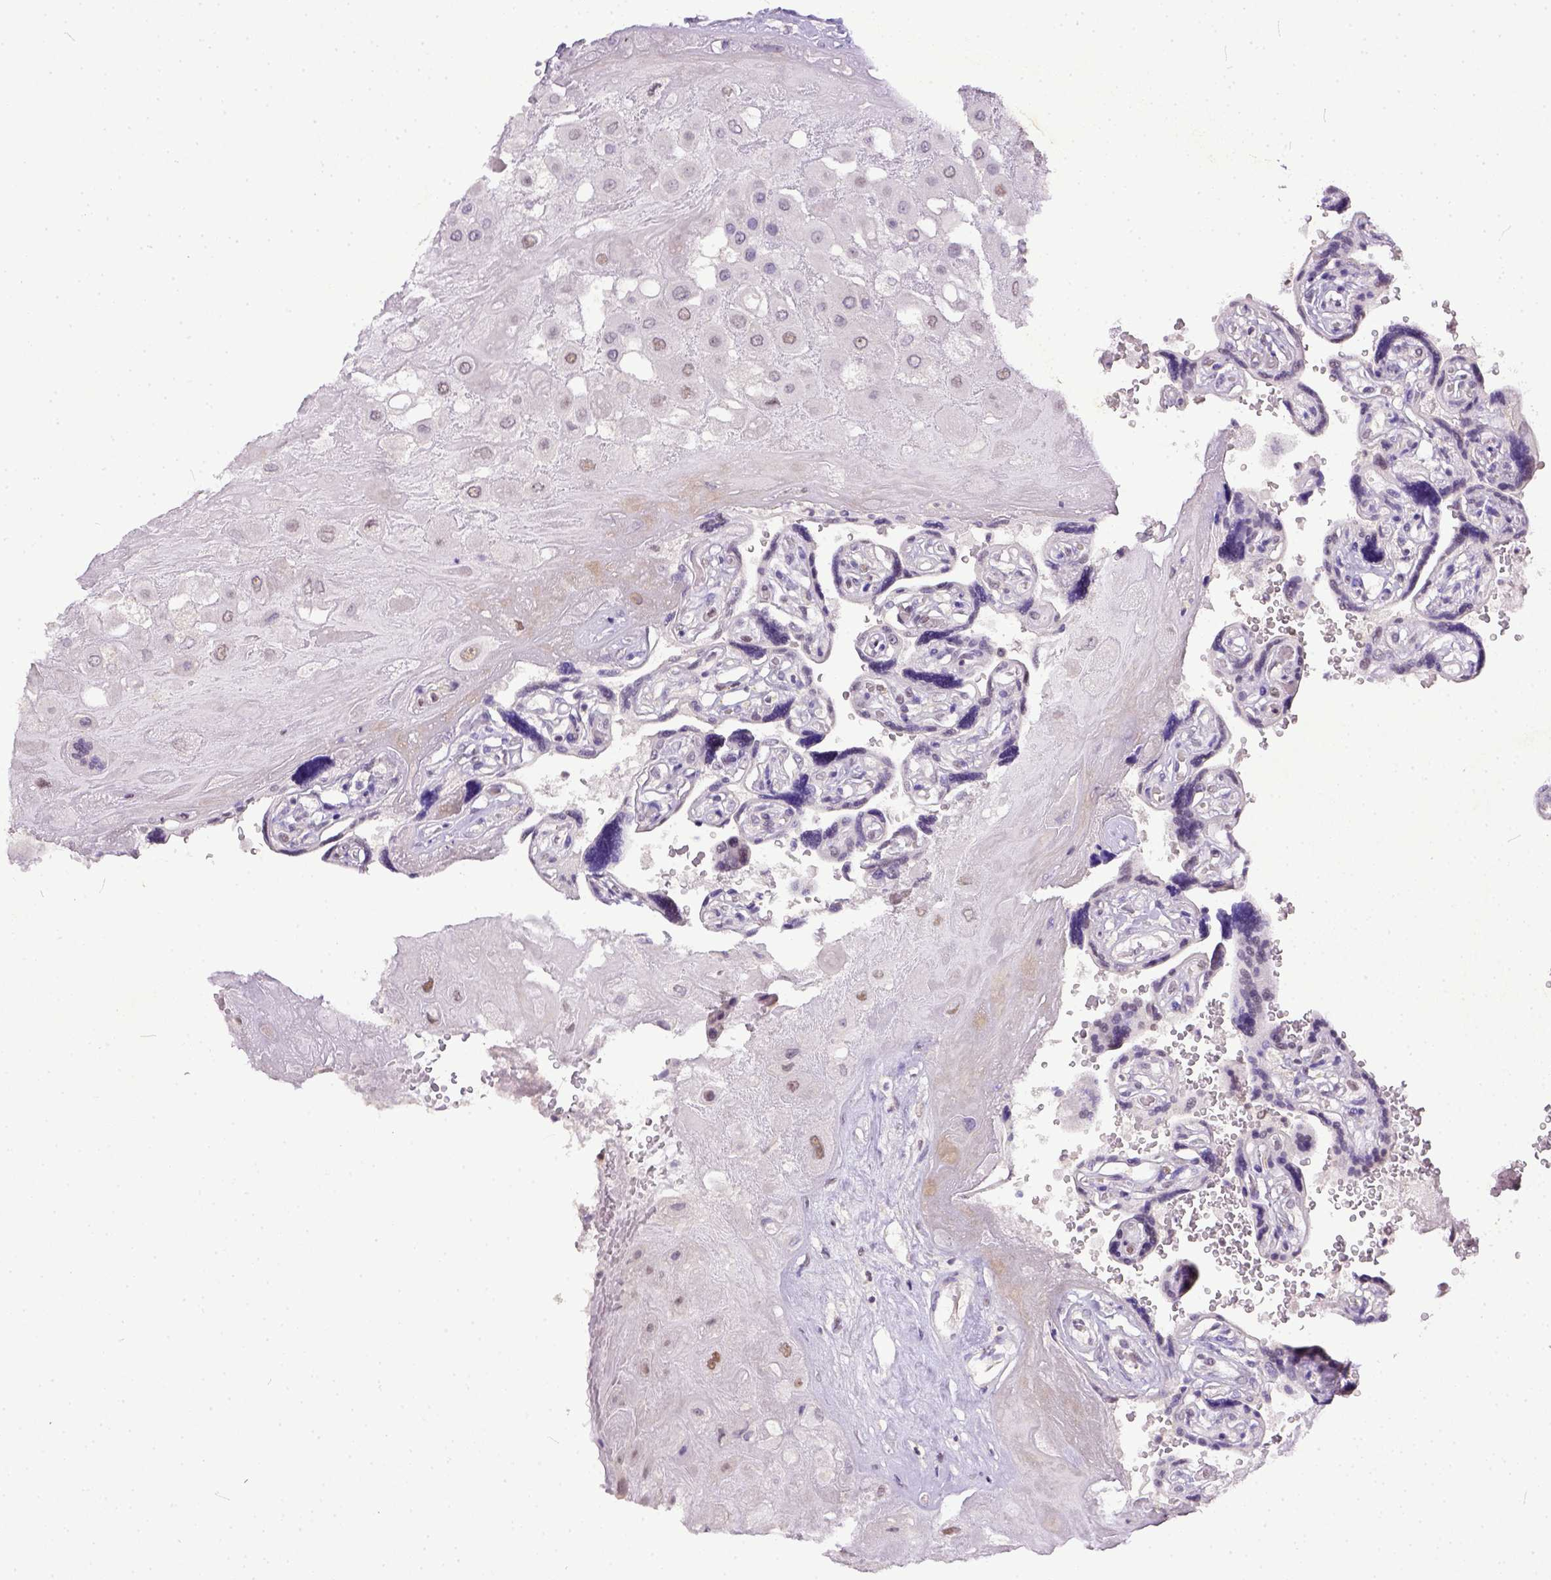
{"staining": {"intensity": "strong", "quantity": ">75%", "location": "nuclear"}, "tissue": "placenta", "cell_type": "Decidual cells", "image_type": "normal", "snomed": [{"axis": "morphology", "description": "Normal tissue, NOS"}, {"axis": "topography", "description": "Placenta"}], "caption": "An image of human placenta stained for a protein exhibits strong nuclear brown staining in decidual cells.", "gene": "ERCC1", "patient": {"sex": "female", "age": 32}}